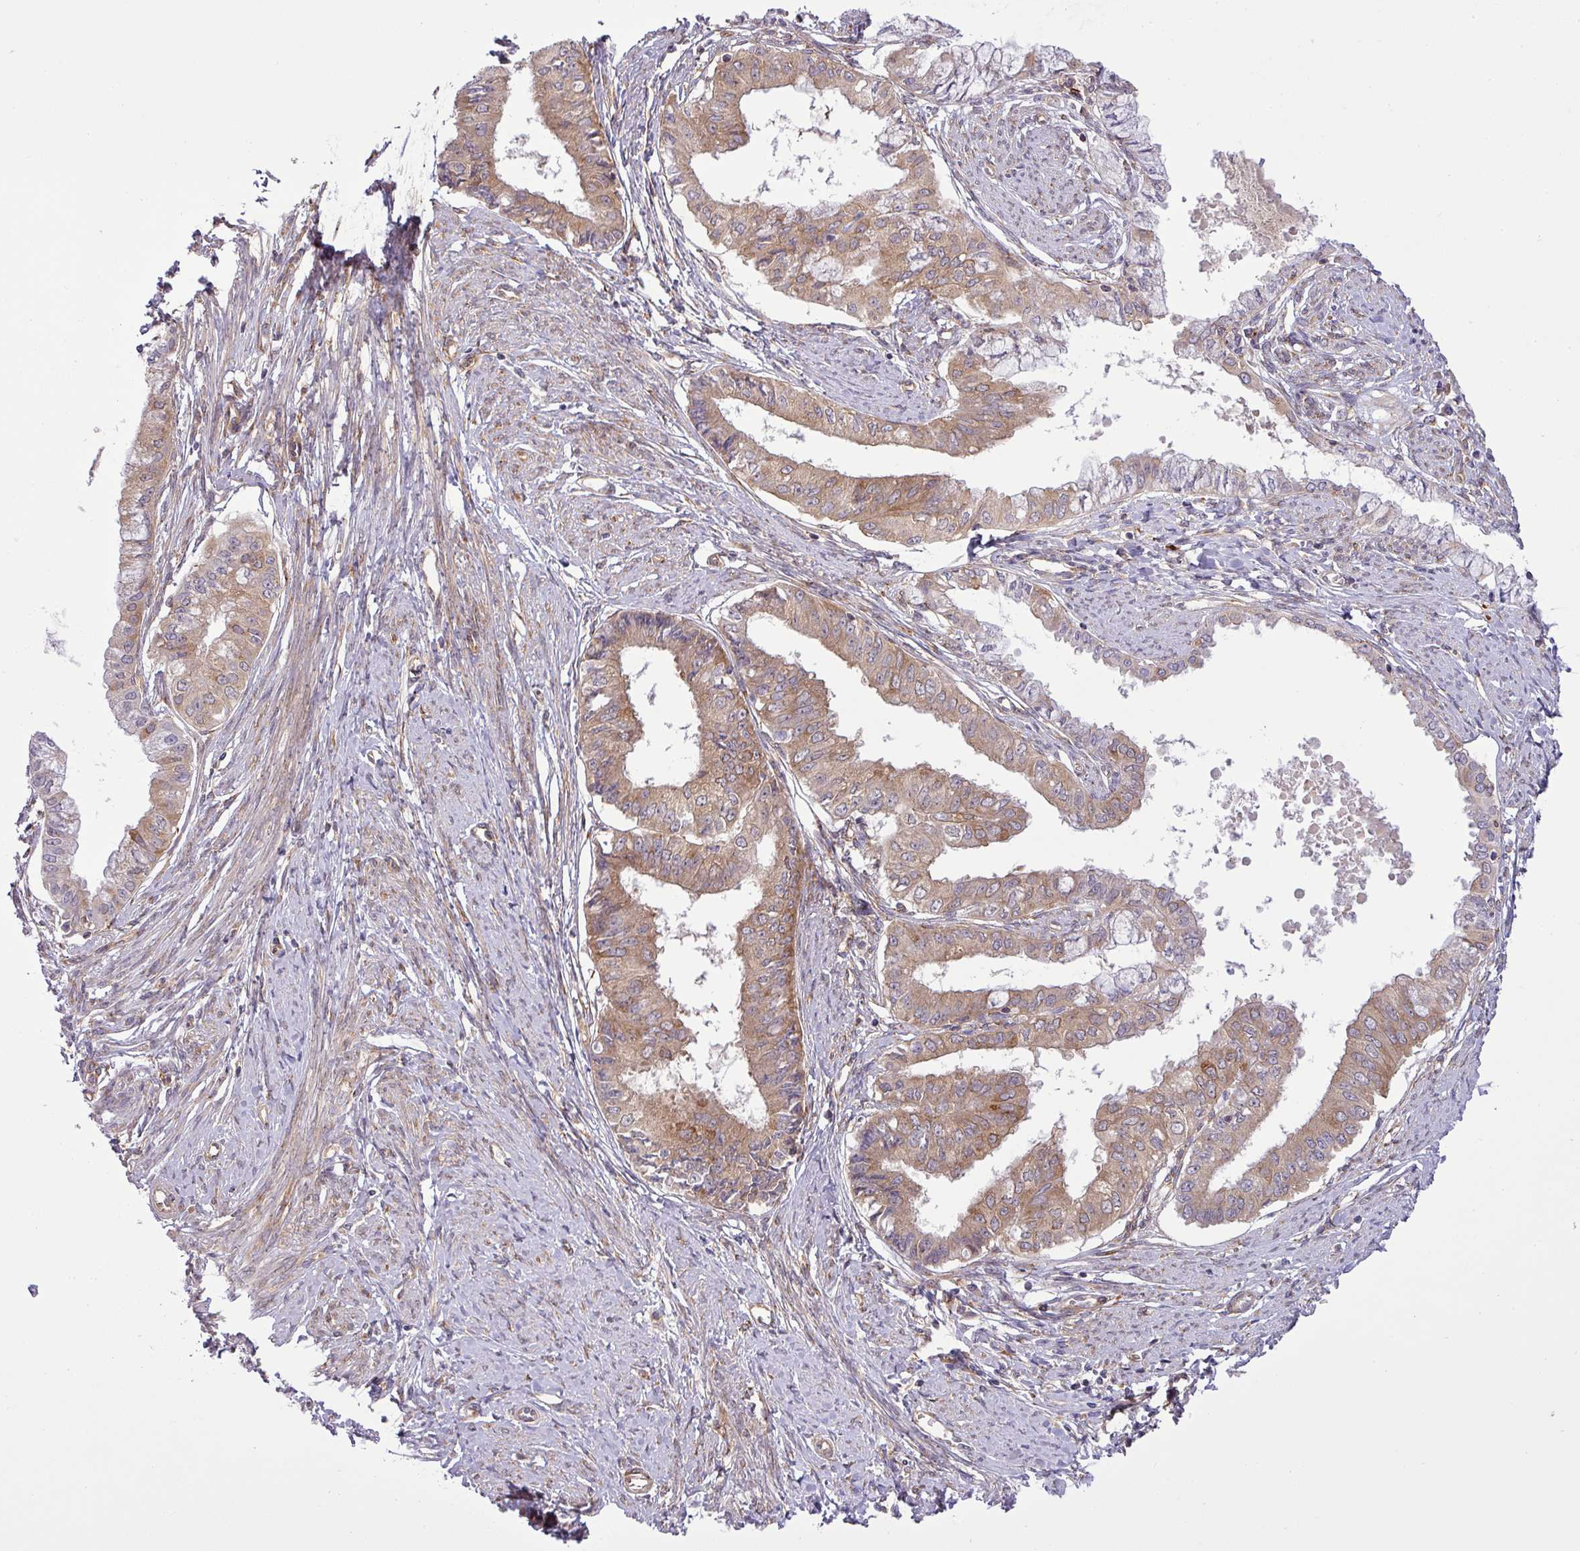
{"staining": {"intensity": "moderate", "quantity": "25%-75%", "location": "cytoplasmic/membranous"}, "tissue": "endometrial cancer", "cell_type": "Tumor cells", "image_type": "cancer", "snomed": [{"axis": "morphology", "description": "Adenocarcinoma, NOS"}, {"axis": "topography", "description": "Endometrium"}], "caption": "IHC of human endometrial cancer shows medium levels of moderate cytoplasmic/membranous positivity in approximately 25%-75% of tumor cells. Immunohistochemistry stains the protein of interest in brown and the nuclei are stained blue.", "gene": "FAM222B", "patient": {"sex": "female", "age": 76}}